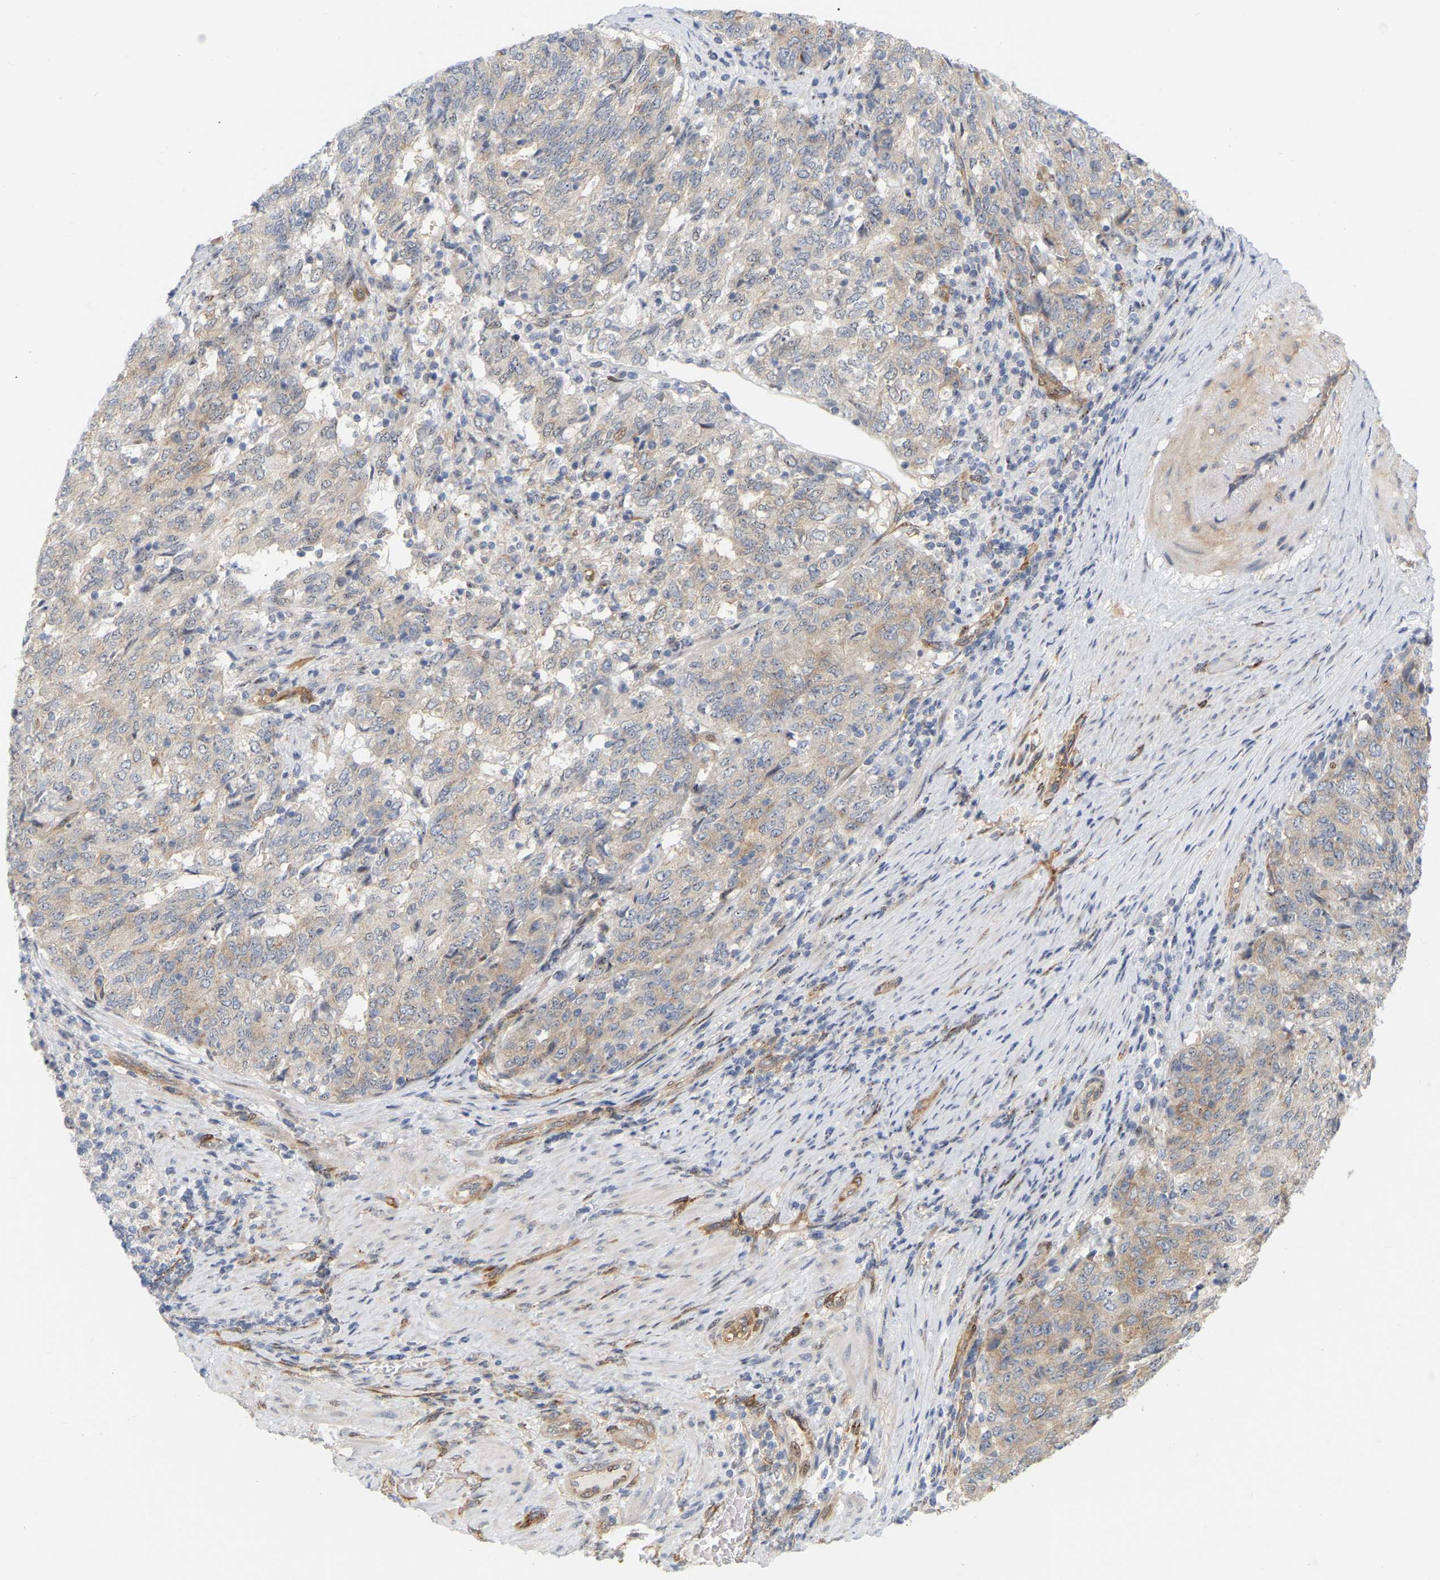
{"staining": {"intensity": "negative", "quantity": "none", "location": "none"}, "tissue": "endometrial cancer", "cell_type": "Tumor cells", "image_type": "cancer", "snomed": [{"axis": "morphology", "description": "Adenocarcinoma, NOS"}, {"axis": "topography", "description": "Endometrium"}], "caption": "Endometrial adenocarcinoma was stained to show a protein in brown. There is no significant positivity in tumor cells. (DAB (3,3'-diaminobenzidine) immunohistochemistry (IHC), high magnification).", "gene": "RAPH1", "patient": {"sex": "female", "age": 80}}